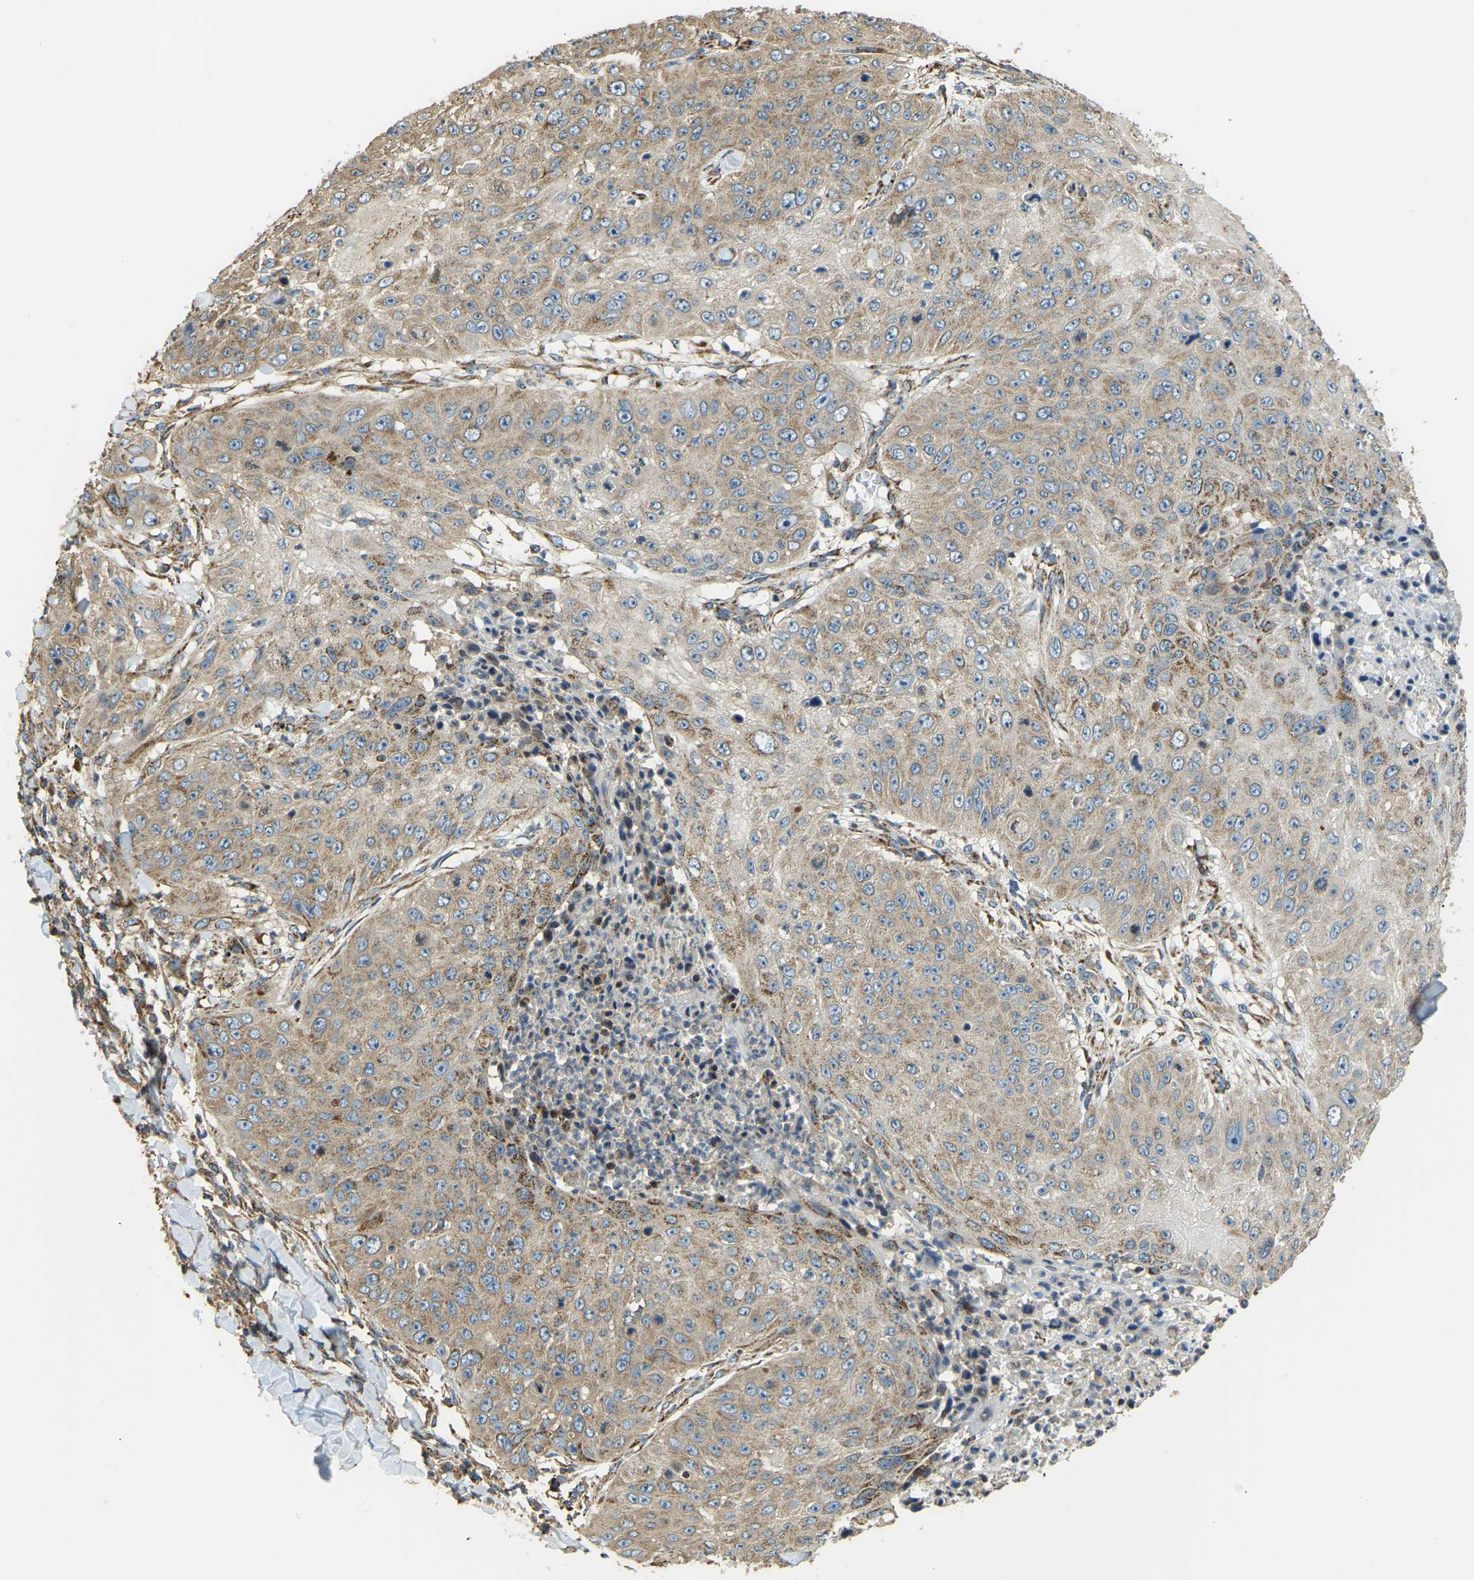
{"staining": {"intensity": "weak", "quantity": ">75%", "location": "cytoplasmic/membranous"}, "tissue": "skin cancer", "cell_type": "Tumor cells", "image_type": "cancer", "snomed": [{"axis": "morphology", "description": "Squamous cell carcinoma, NOS"}, {"axis": "topography", "description": "Skin"}], "caption": "A brown stain labels weak cytoplasmic/membranous expression of a protein in human skin squamous cell carcinoma tumor cells. (Stains: DAB (3,3'-diaminobenzidine) in brown, nuclei in blue, Microscopy: brightfield microscopy at high magnification).", "gene": "PSMD7", "patient": {"sex": "female", "age": 80}}